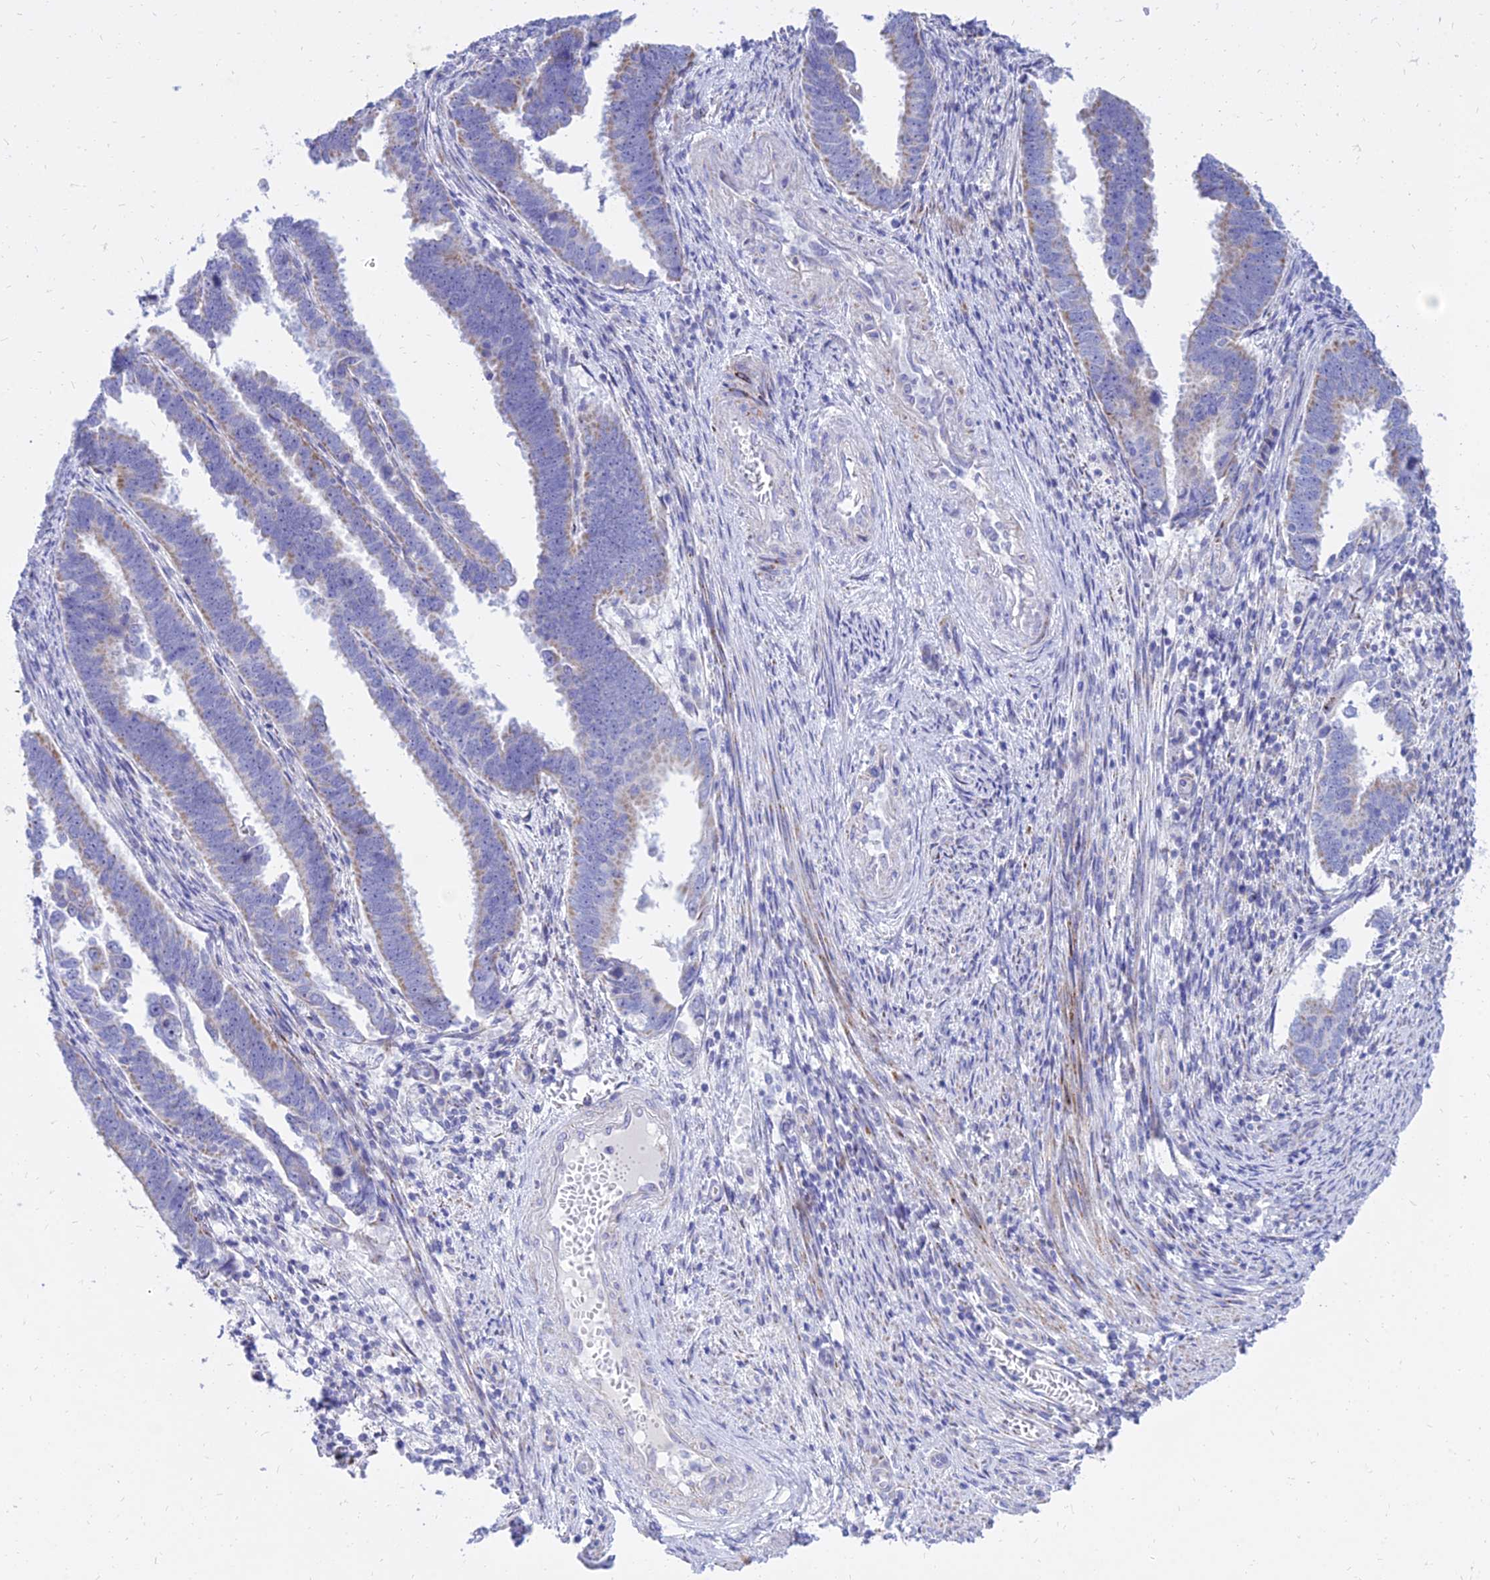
{"staining": {"intensity": "weak", "quantity": "25%-75%", "location": "cytoplasmic/membranous"}, "tissue": "endometrial cancer", "cell_type": "Tumor cells", "image_type": "cancer", "snomed": [{"axis": "morphology", "description": "Adenocarcinoma, NOS"}, {"axis": "topography", "description": "Endometrium"}], "caption": "Endometrial cancer was stained to show a protein in brown. There is low levels of weak cytoplasmic/membranous expression in approximately 25%-75% of tumor cells.", "gene": "PKN3", "patient": {"sex": "female", "age": 75}}